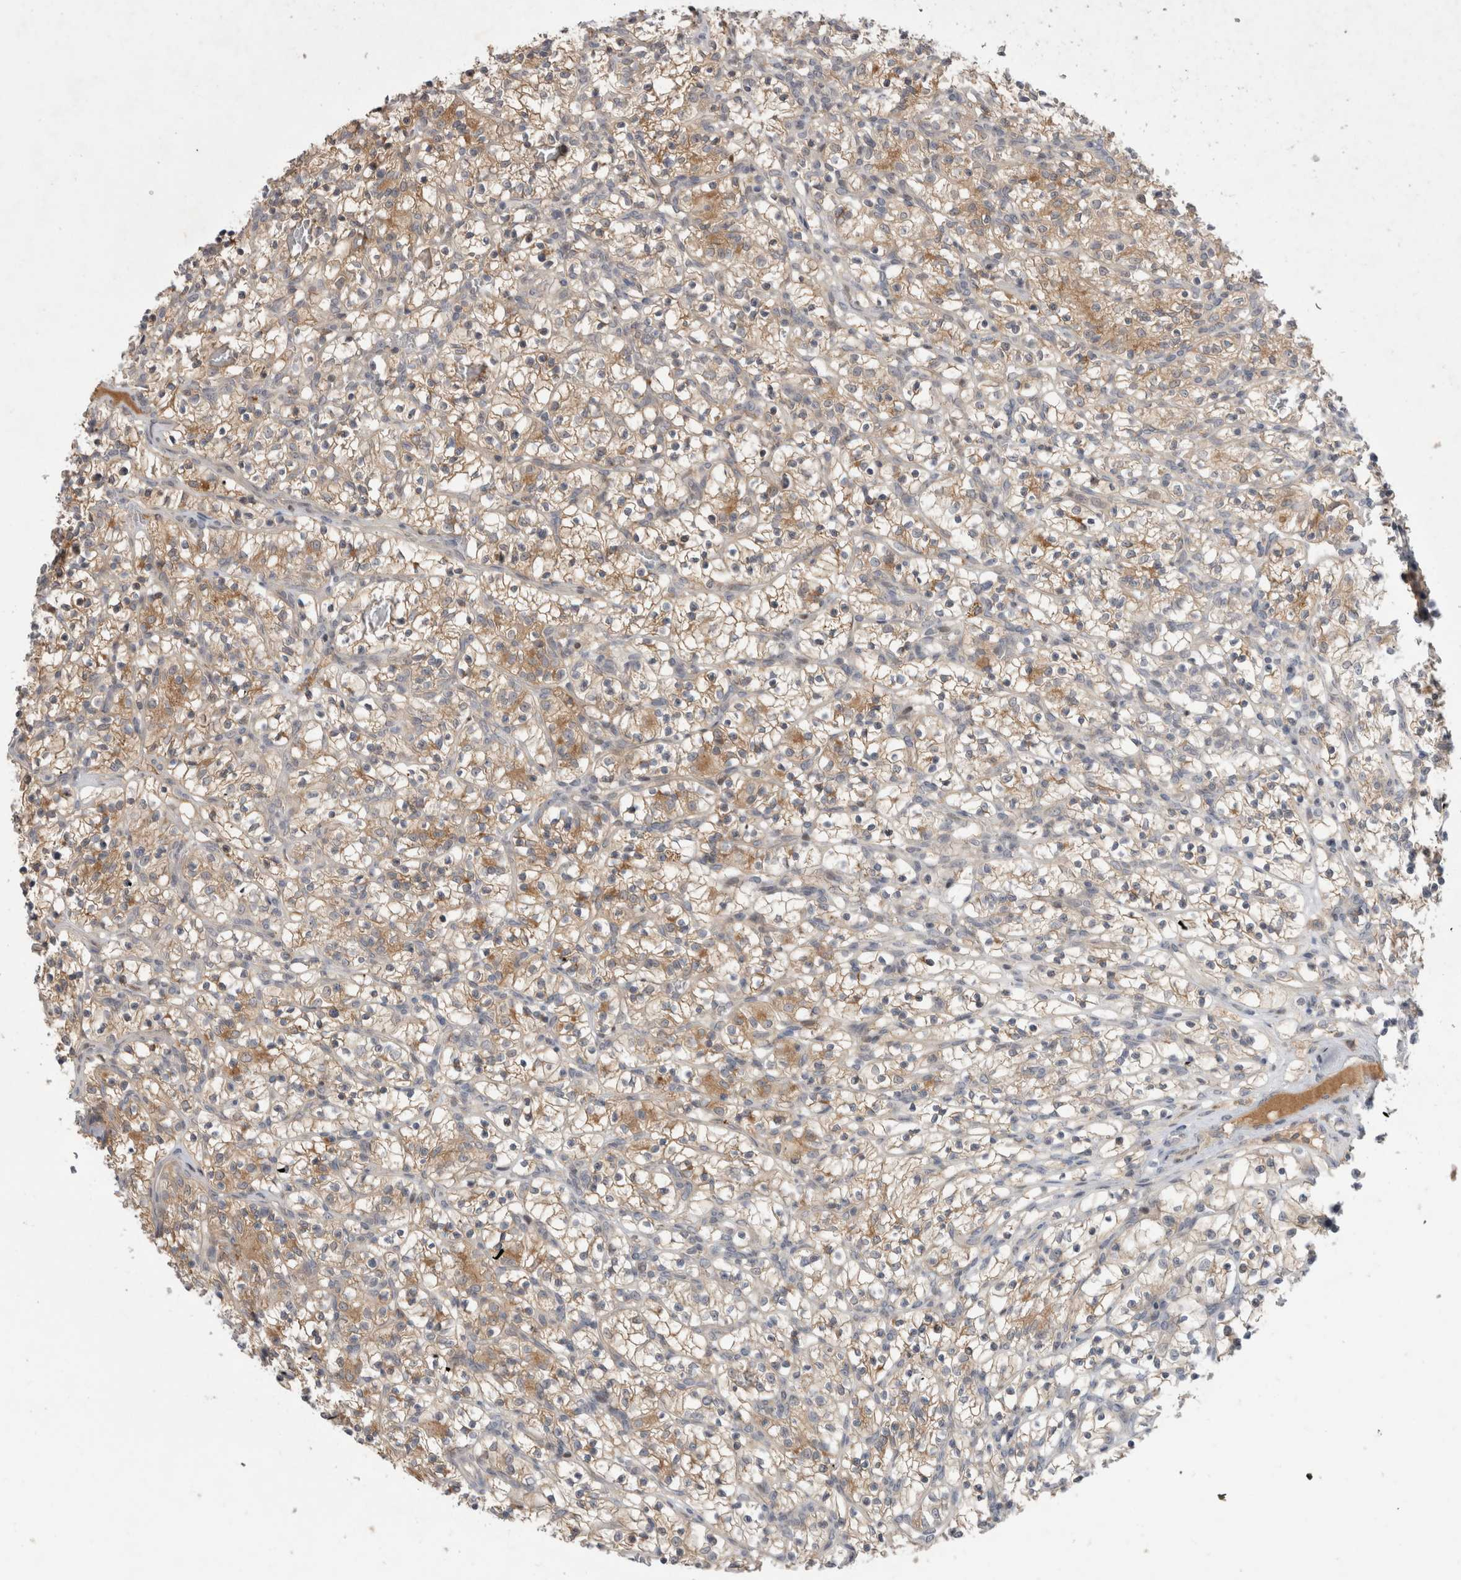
{"staining": {"intensity": "weak", "quantity": ">75%", "location": "cytoplasmic/membranous"}, "tissue": "renal cancer", "cell_type": "Tumor cells", "image_type": "cancer", "snomed": [{"axis": "morphology", "description": "Adenocarcinoma, NOS"}, {"axis": "topography", "description": "Kidney"}], "caption": "An immunohistochemistry (IHC) histopathology image of tumor tissue is shown. Protein staining in brown highlights weak cytoplasmic/membranous positivity in adenocarcinoma (renal) within tumor cells.", "gene": "PLEKHM1", "patient": {"sex": "female", "age": 57}}